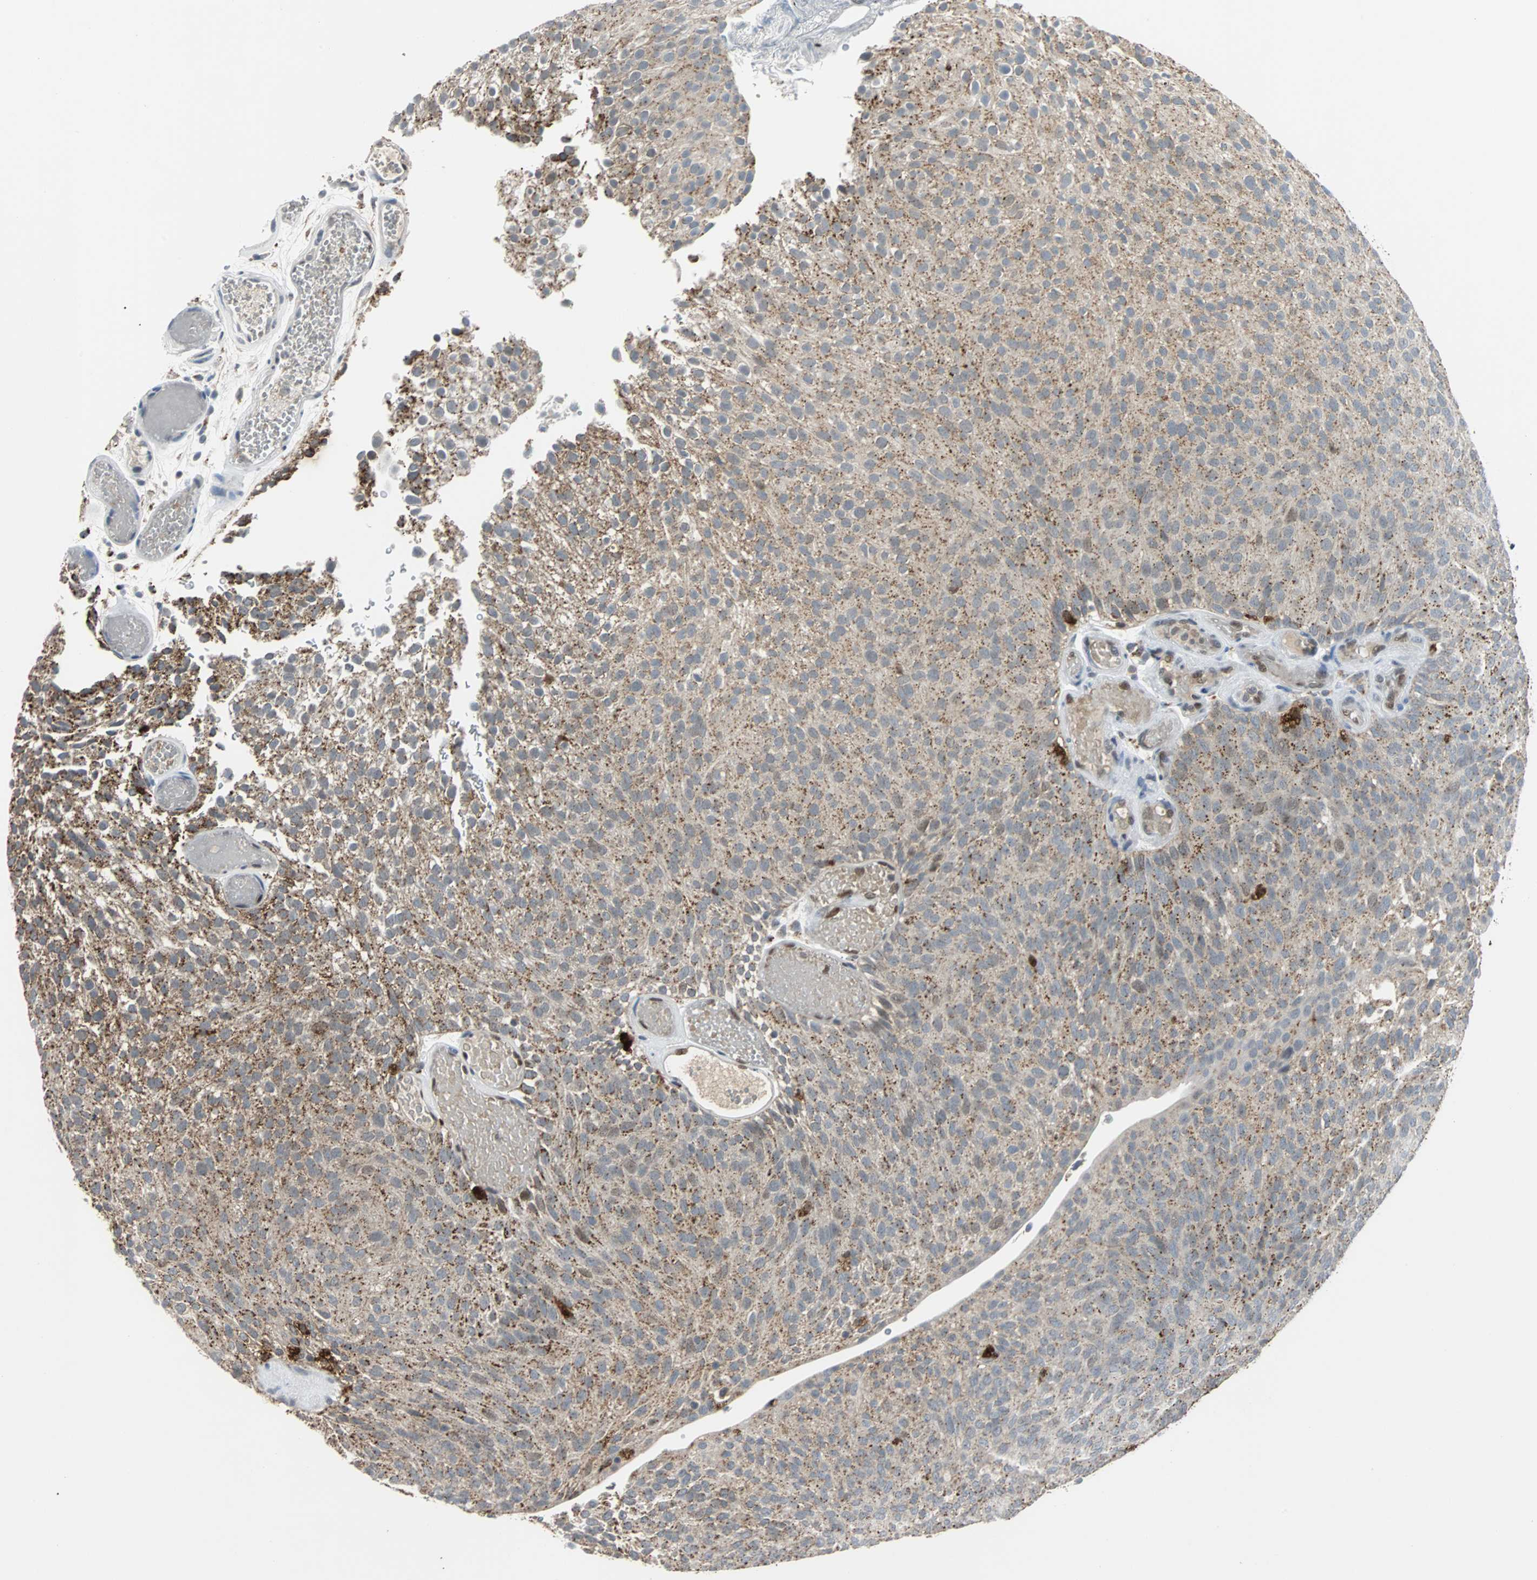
{"staining": {"intensity": "moderate", "quantity": ">75%", "location": "cytoplasmic/membranous"}, "tissue": "urothelial cancer", "cell_type": "Tumor cells", "image_type": "cancer", "snomed": [{"axis": "morphology", "description": "Urothelial carcinoma, Low grade"}, {"axis": "topography", "description": "Urinary bladder"}], "caption": "Urothelial cancer stained for a protein demonstrates moderate cytoplasmic/membranous positivity in tumor cells. (DAB IHC, brown staining for protein, blue staining for nuclei).", "gene": "HLX", "patient": {"sex": "male", "age": 78}}